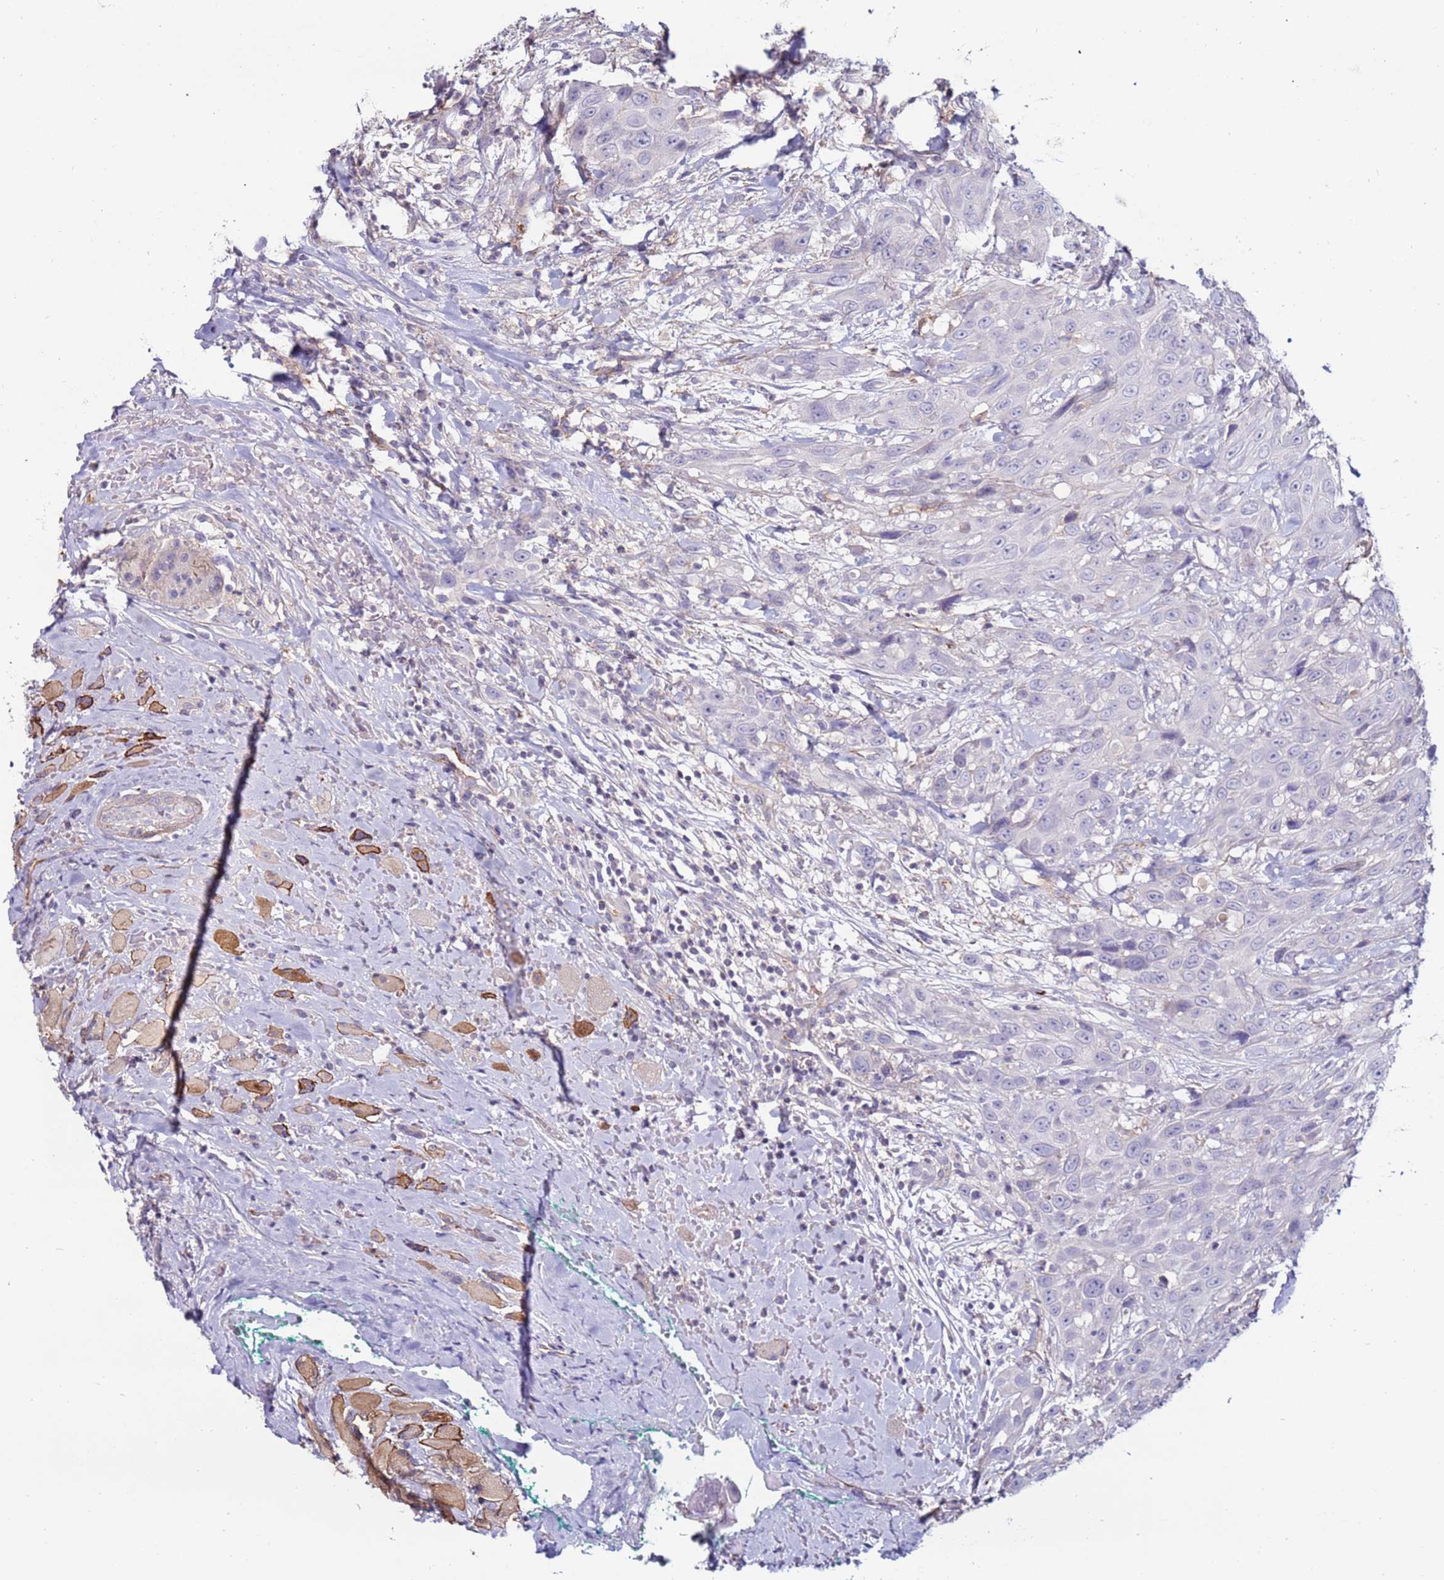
{"staining": {"intensity": "negative", "quantity": "none", "location": "none"}, "tissue": "head and neck cancer", "cell_type": "Tumor cells", "image_type": "cancer", "snomed": [{"axis": "morphology", "description": "Squamous cell carcinoma, NOS"}, {"axis": "topography", "description": "Head-Neck"}], "caption": "This is an IHC micrograph of human head and neck cancer (squamous cell carcinoma). There is no expression in tumor cells.", "gene": "CLEC4M", "patient": {"sex": "male", "age": 81}}